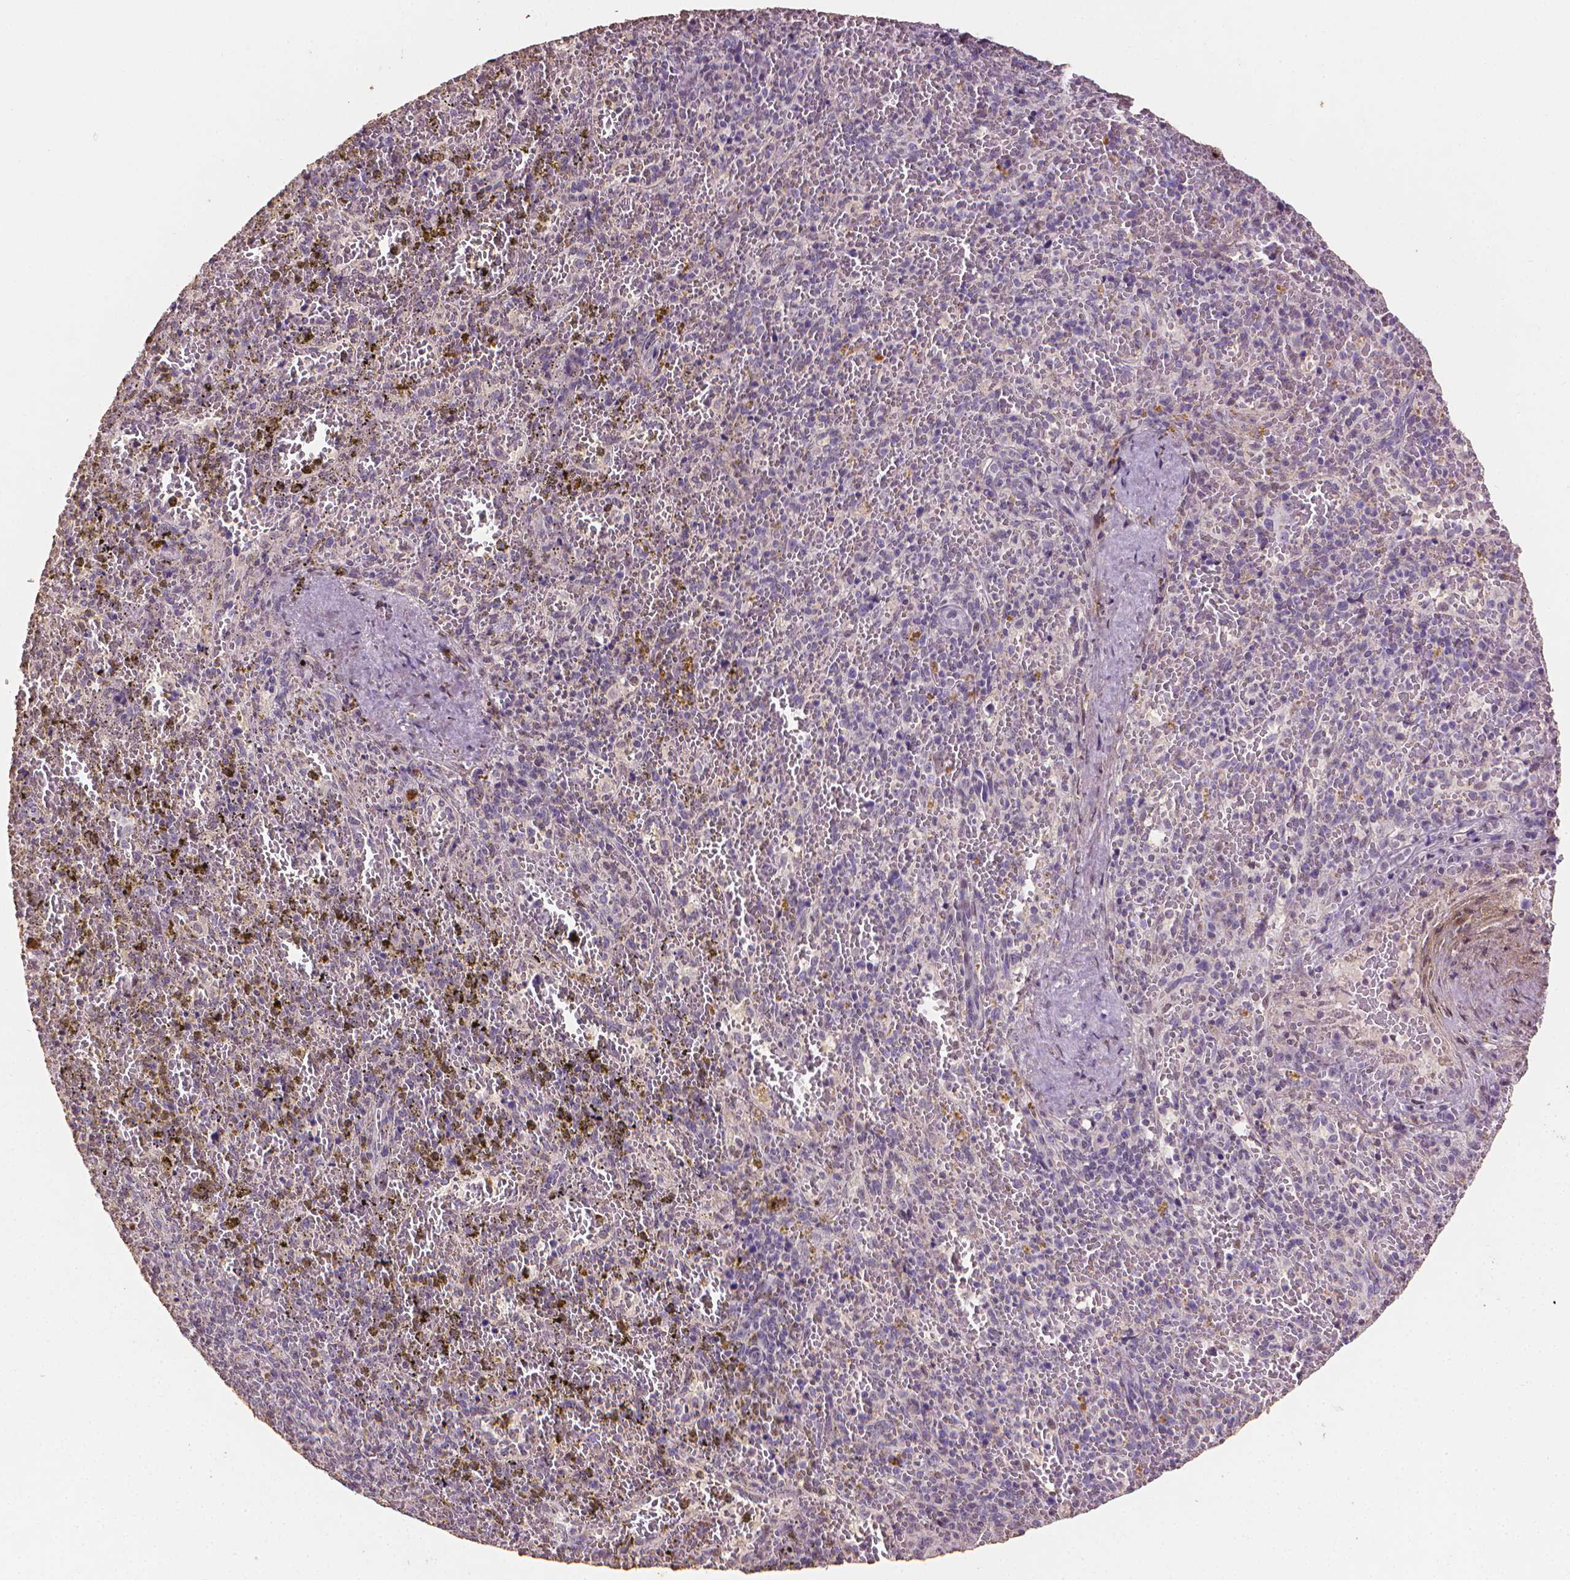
{"staining": {"intensity": "negative", "quantity": "none", "location": "none"}, "tissue": "spleen", "cell_type": "Cells in red pulp", "image_type": "normal", "snomed": [{"axis": "morphology", "description": "Normal tissue, NOS"}, {"axis": "topography", "description": "Spleen"}], "caption": "Immunohistochemical staining of benign human spleen demonstrates no significant expression in cells in red pulp.", "gene": "DCN", "patient": {"sex": "female", "age": 50}}